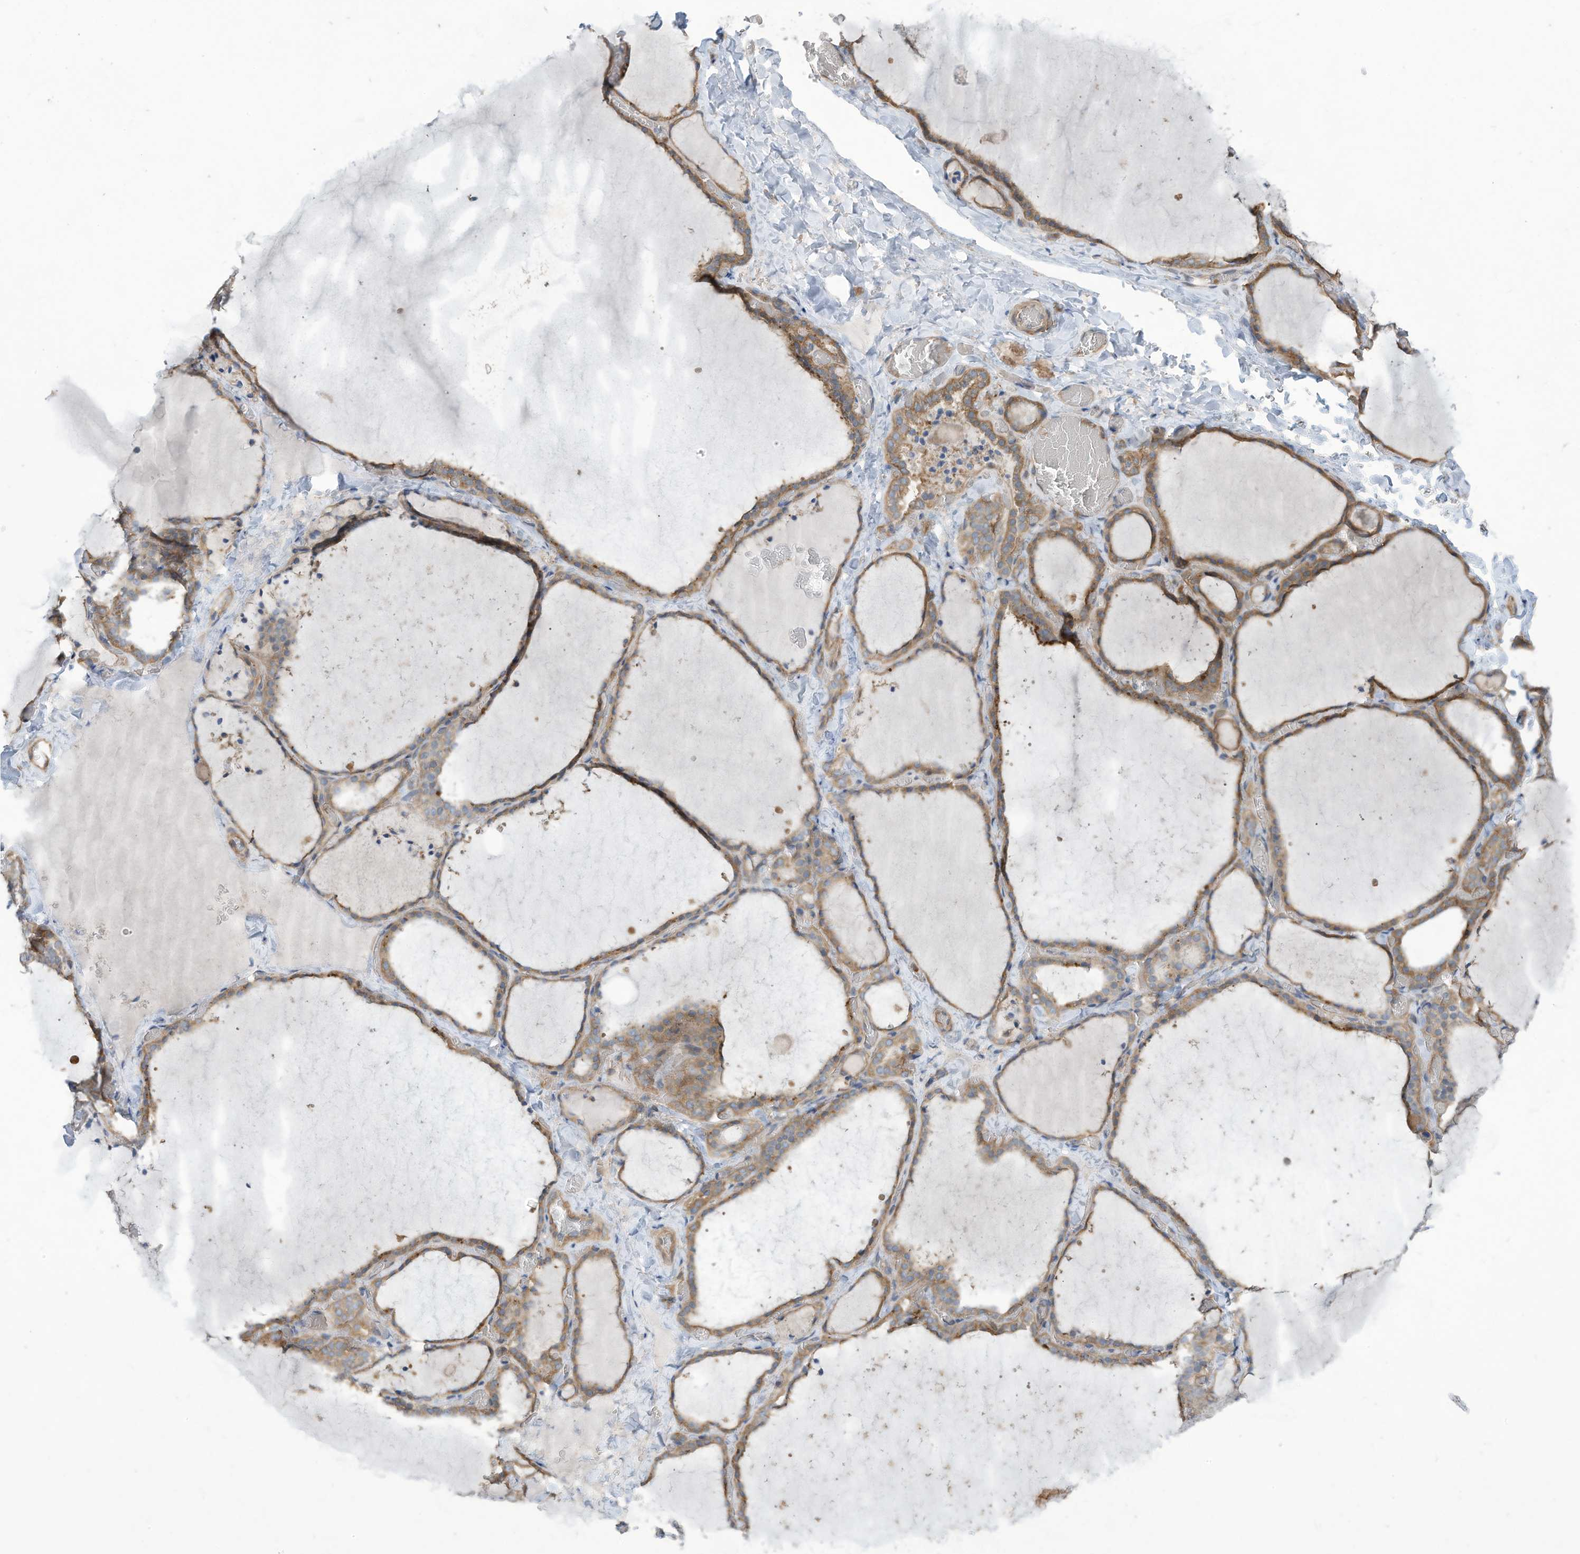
{"staining": {"intensity": "moderate", "quantity": ">75%", "location": "cytoplasmic/membranous"}, "tissue": "thyroid gland", "cell_type": "Glandular cells", "image_type": "normal", "snomed": [{"axis": "morphology", "description": "Normal tissue, NOS"}, {"axis": "topography", "description": "Thyroid gland"}], "caption": "Protein expression analysis of unremarkable human thyroid gland reveals moderate cytoplasmic/membranous positivity in approximately >75% of glandular cells. (brown staining indicates protein expression, while blue staining denotes nuclei).", "gene": "ADI1", "patient": {"sex": "female", "age": 22}}